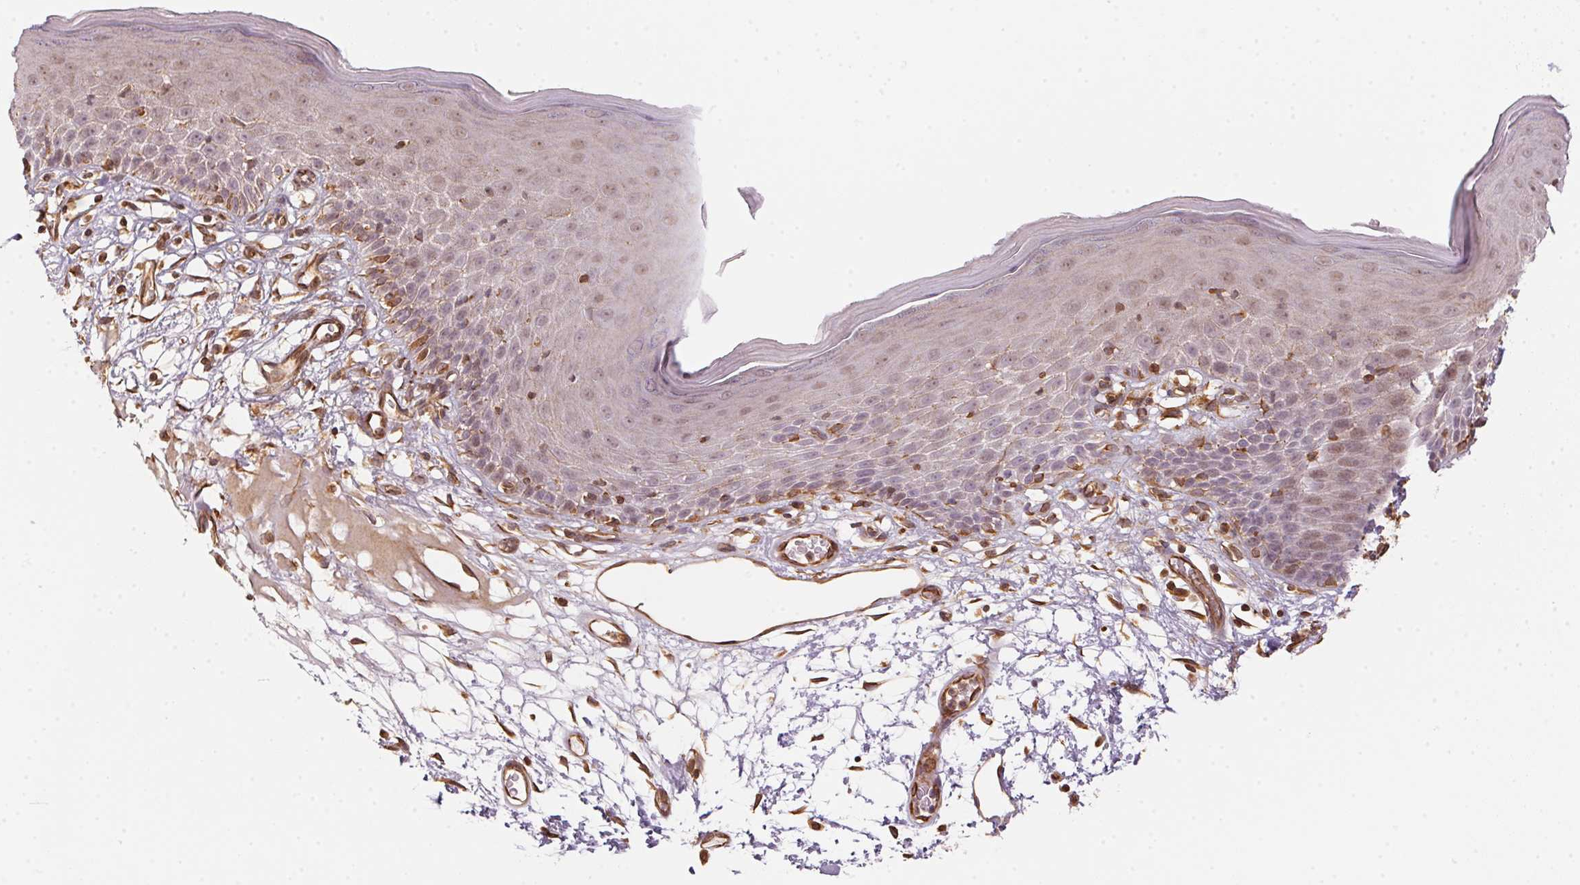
{"staining": {"intensity": "moderate", "quantity": "<25%", "location": "cytoplasmic/membranous"}, "tissue": "skin", "cell_type": "Epidermal cells", "image_type": "normal", "snomed": [{"axis": "morphology", "description": "Normal tissue, NOS"}, {"axis": "topography", "description": "Vulva"}], "caption": "An immunohistochemistry image of normal tissue is shown. Protein staining in brown highlights moderate cytoplasmic/membranous positivity in skin within epidermal cells.", "gene": "FOXR2", "patient": {"sex": "female", "age": 68}}